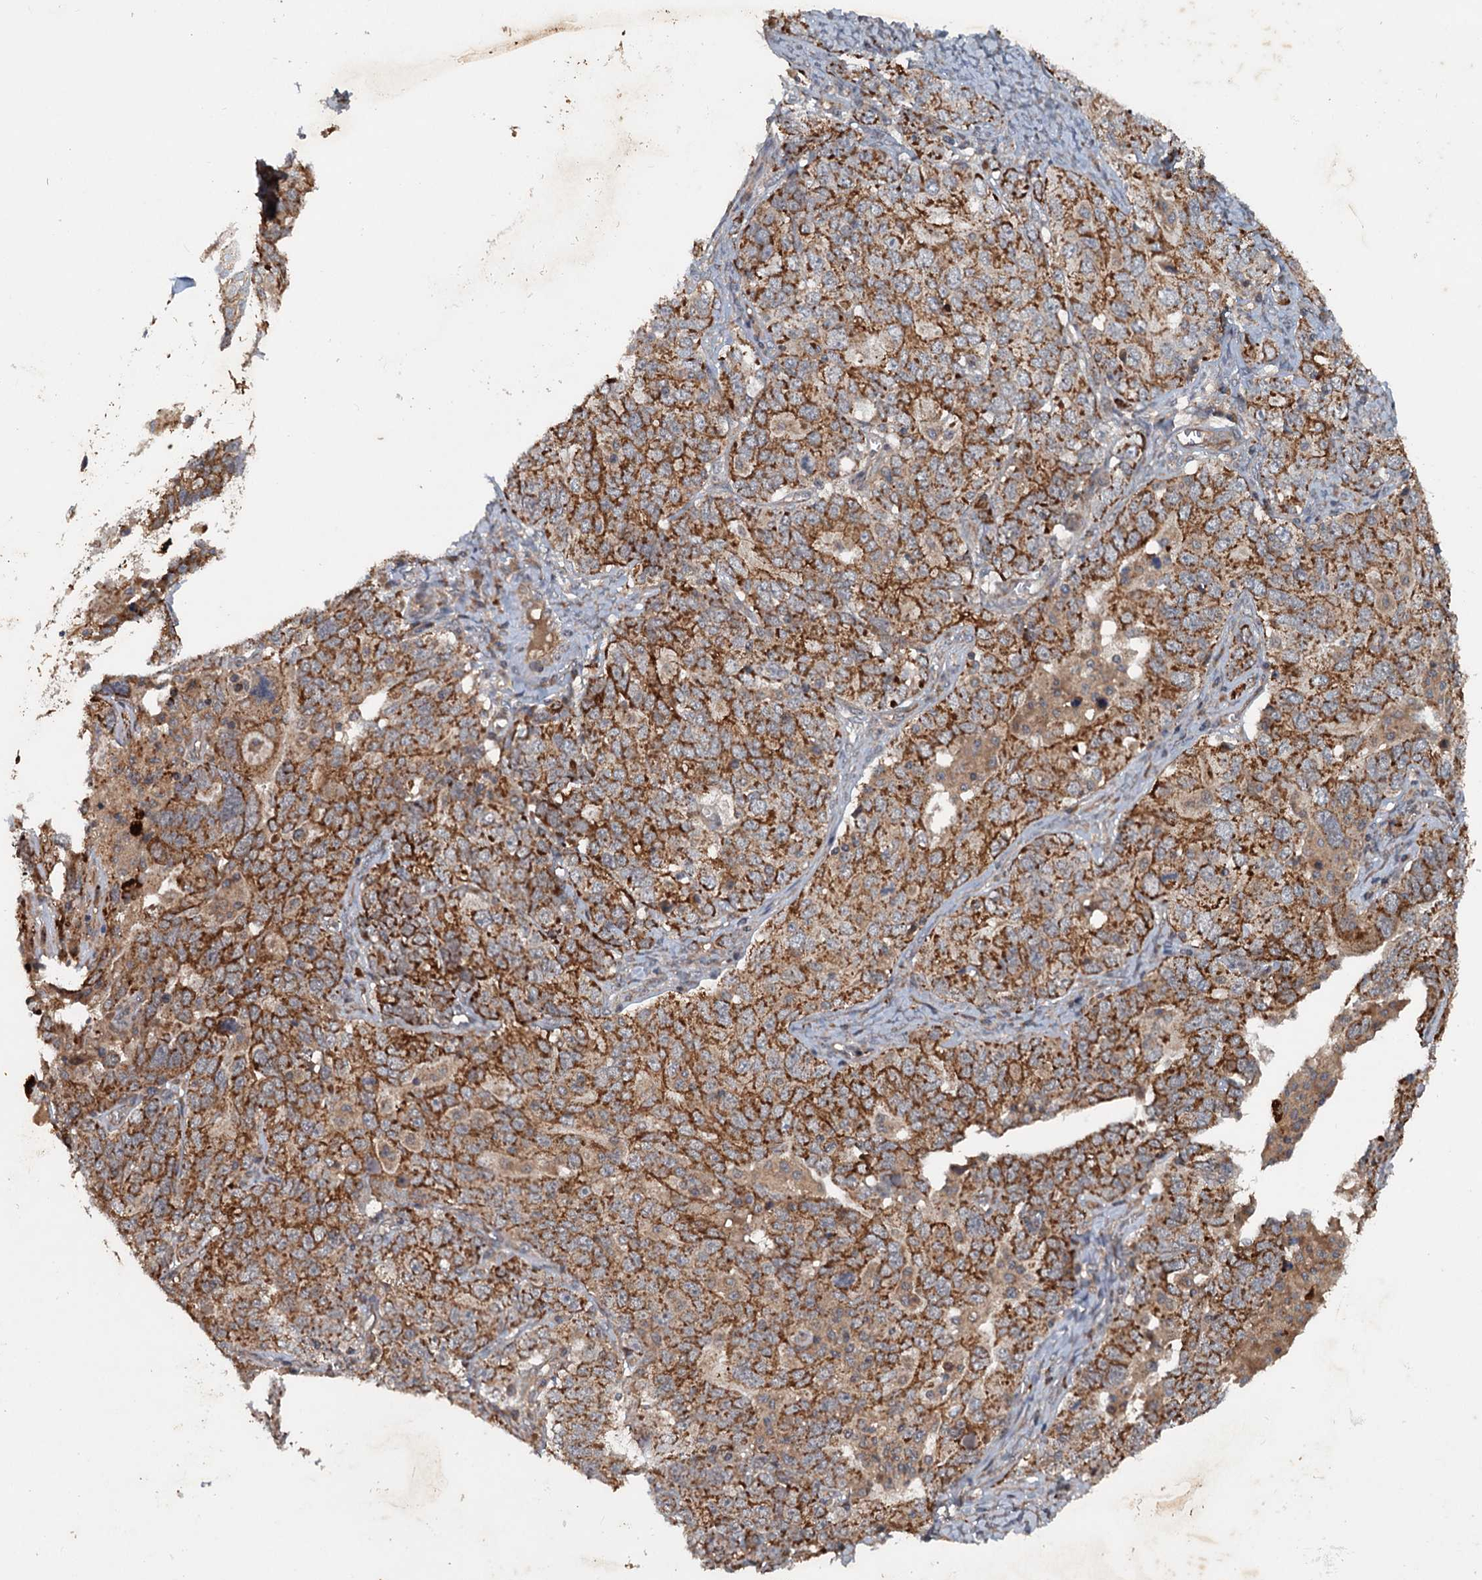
{"staining": {"intensity": "moderate", "quantity": ">75%", "location": "cytoplasmic/membranous"}, "tissue": "ovarian cancer", "cell_type": "Tumor cells", "image_type": "cancer", "snomed": [{"axis": "morphology", "description": "Carcinoma, endometroid"}, {"axis": "topography", "description": "Ovary"}], "caption": "The micrograph displays immunohistochemical staining of ovarian cancer. There is moderate cytoplasmic/membranous staining is present in about >75% of tumor cells.", "gene": "N4BP2L2", "patient": {"sex": "female", "age": 62}}